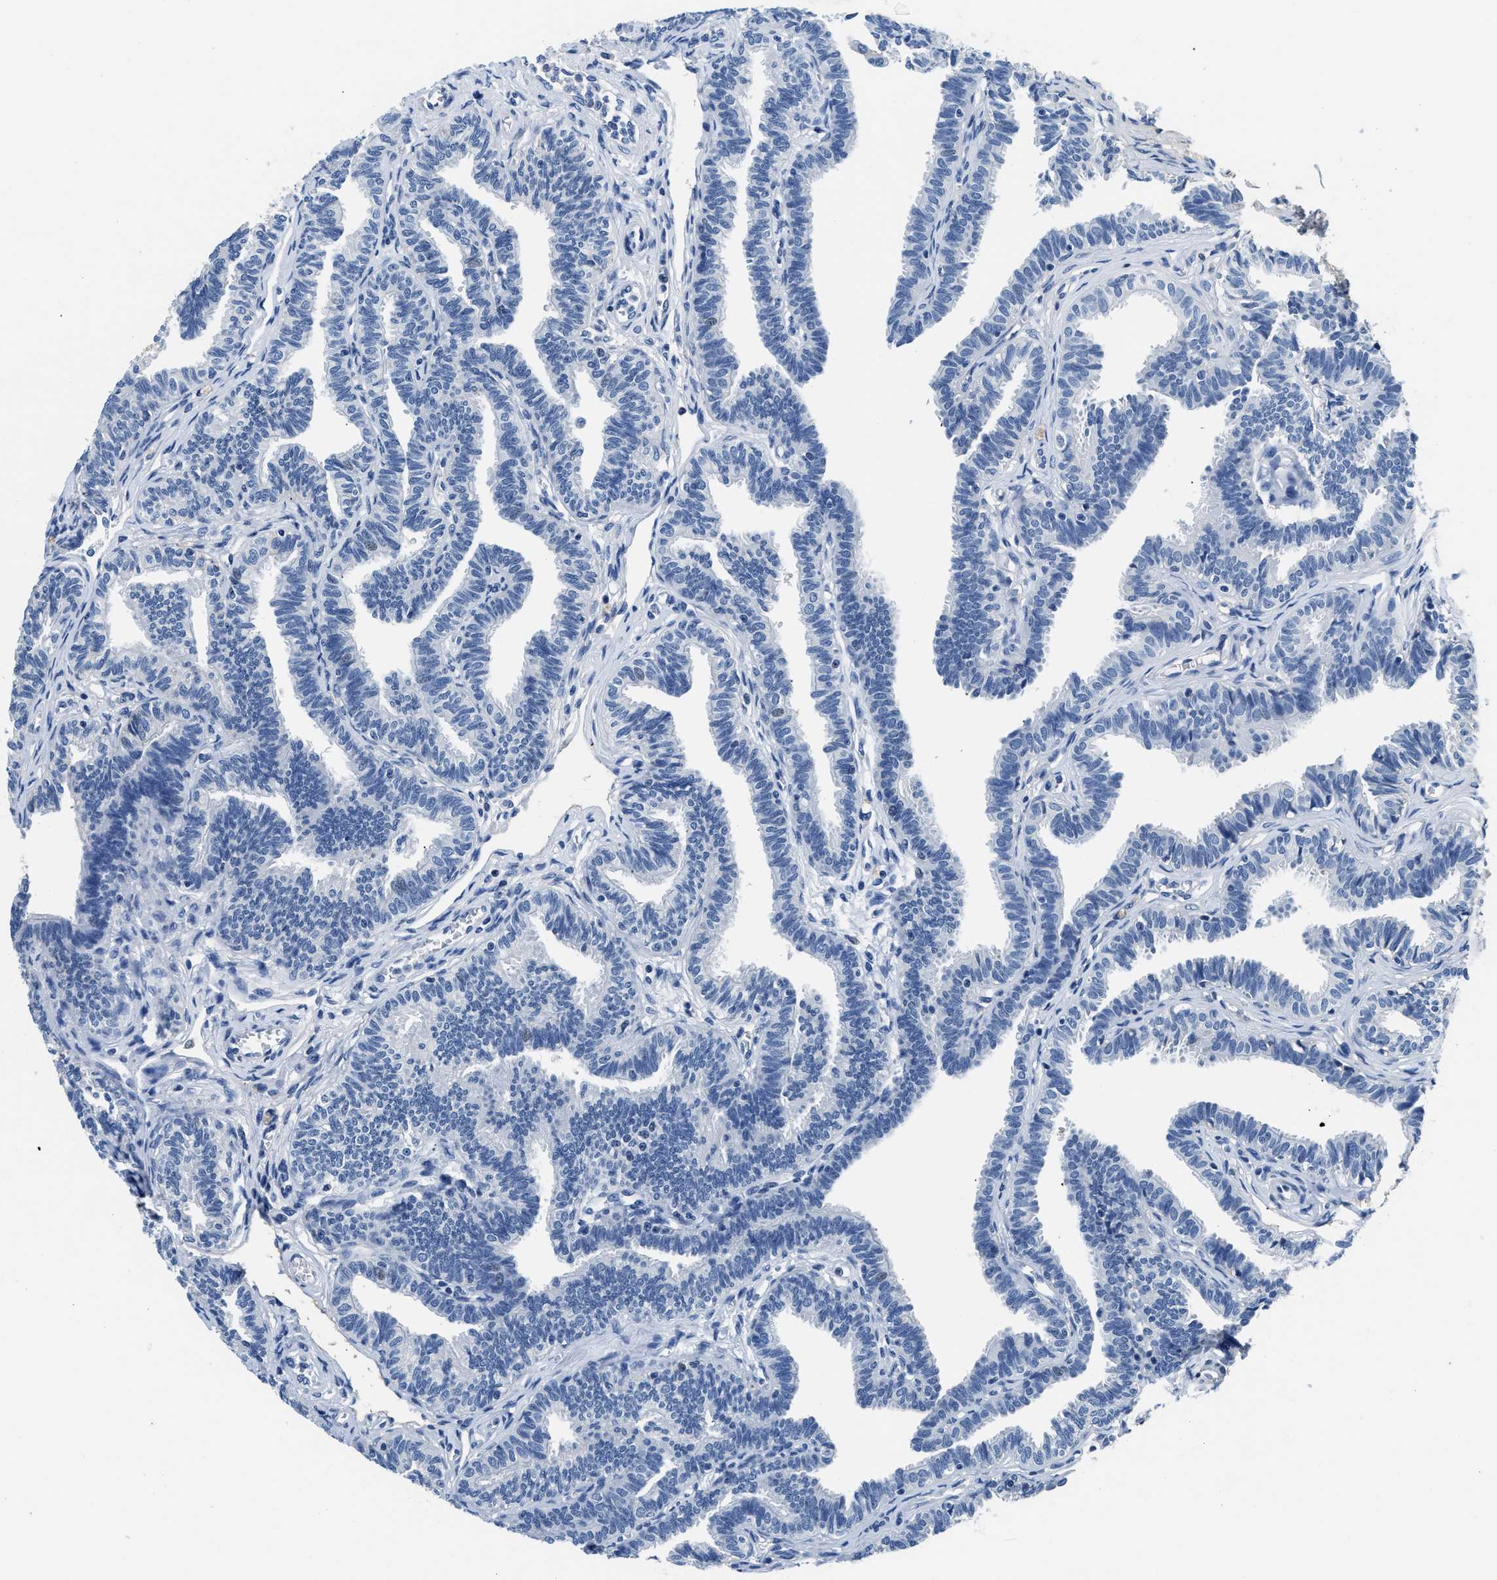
{"staining": {"intensity": "negative", "quantity": "none", "location": "none"}, "tissue": "fallopian tube", "cell_type": "Glandular cells", "image_type": "normal", "snomed": [{"axis": "morphology", "description": "Normal tissue, NOS"}, {"axis": "topography", "description": "Fallopian tube"}, {"axis": "topography", "description": "Ovary"}], "caption": "Photomicrograph shows no significant protein expression in glandular cells of unremarkable fallopian tube. Brightfield microscopy of immunohistochemistry (IHC) stained with DAB (3,3'-diaminobenzidine) (brown) and hematoxylin (blue), captured at high magnification.", "gene": "PCK2", "patient": {"sex": "female", "age": 23}}